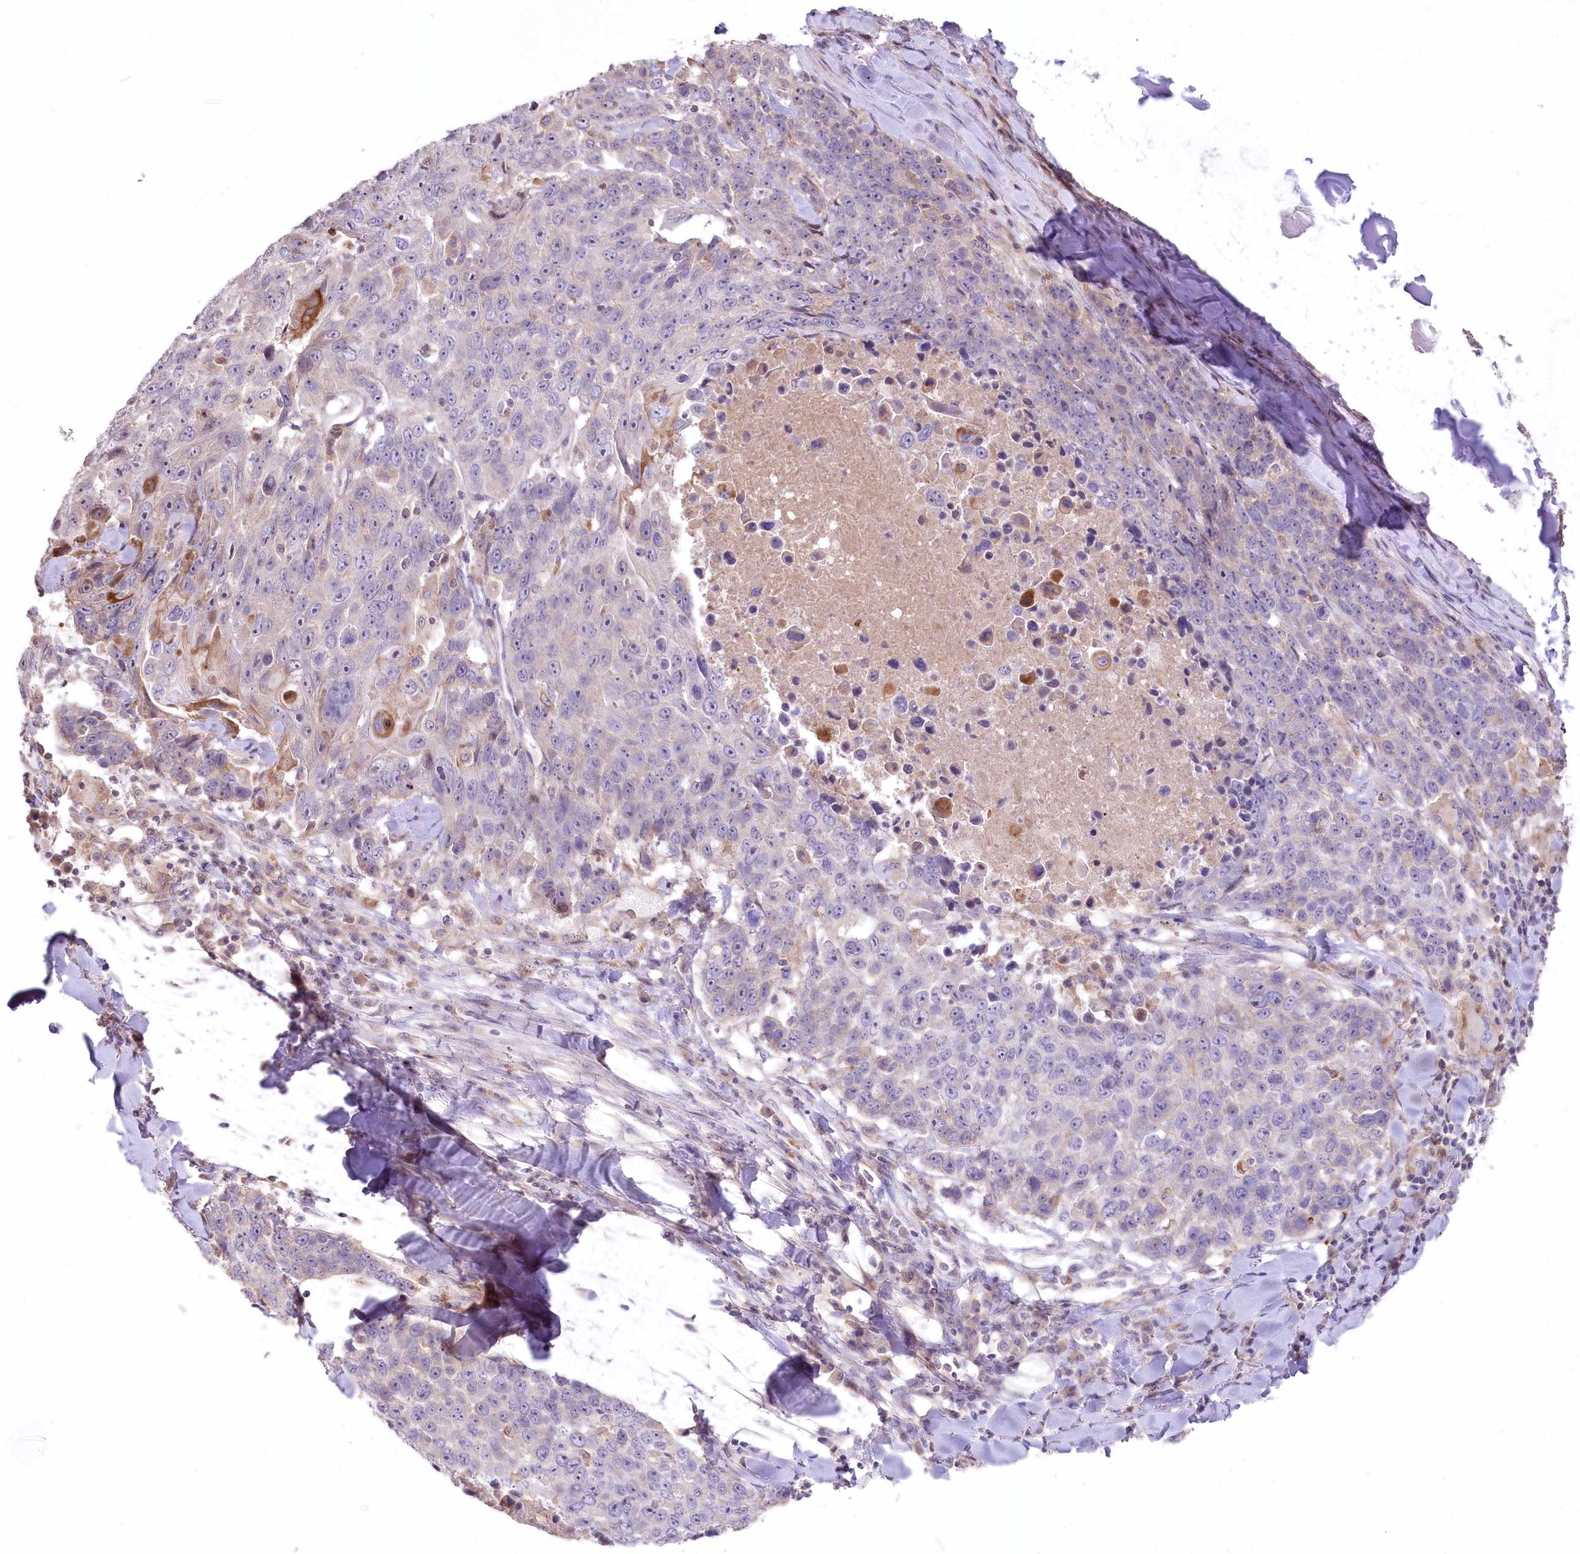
{"staining": {"intensity": "negative", "quantity": "none", "location": "none"}, "tissue": "lung cancer", "cell_type": "Tumor cells", "image_type": "cancer", "snomed": [{"axis": "morphology", "description": "Squamous cell carcinoma, NOS"}, {"axis": "topography", "description": "Lung"}], "caption": "This is an IHC micrograph of human lung cancer. There is no expression in tumor cells.", "gene": "SLC6A11", "patient": {"sex": "male", "age": 66}}